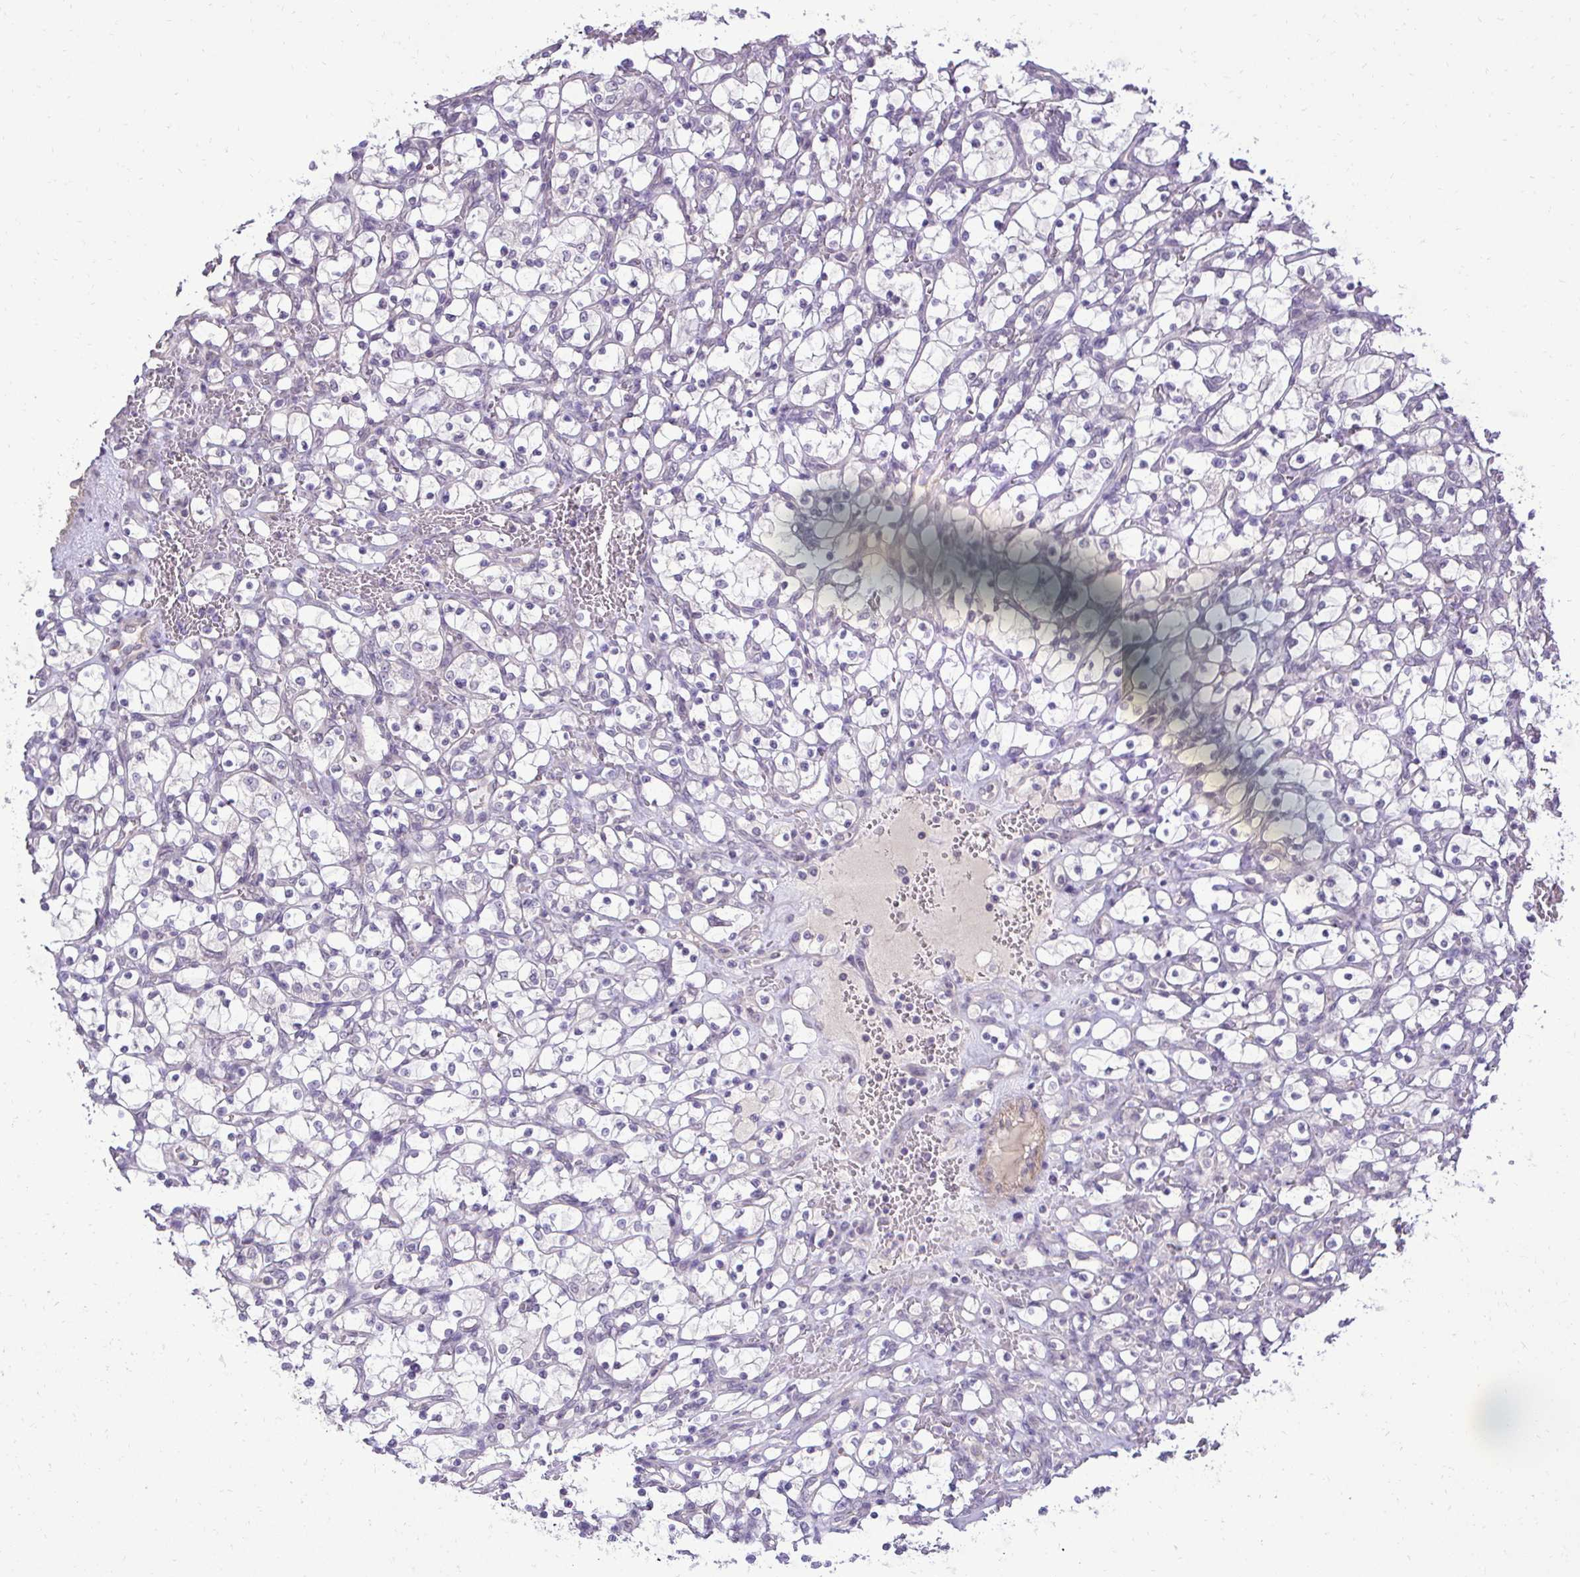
{"staining": {"intensity": "negative", "quantity": "none", "location": "none"}, "tissue": "renal cancer", "cell_type": "Tumor cells", "image_type": "cancer", "snomed": [{"axis": "morphology", "description": "Adenocarcinoma, NOS"}, {"axis": "topography", "description": "Kidney"}], "caption": "A histopathology image of human renal adenocarcinoma is negative for staining in tumor cells. (Brightfield microscopy of DAB (3,3'-diaminobenzidine) immunohistochemistry (IHC) at high magnification).", "gene": "SLC30A3", "patient": {"sex": "female", "age": 69}}